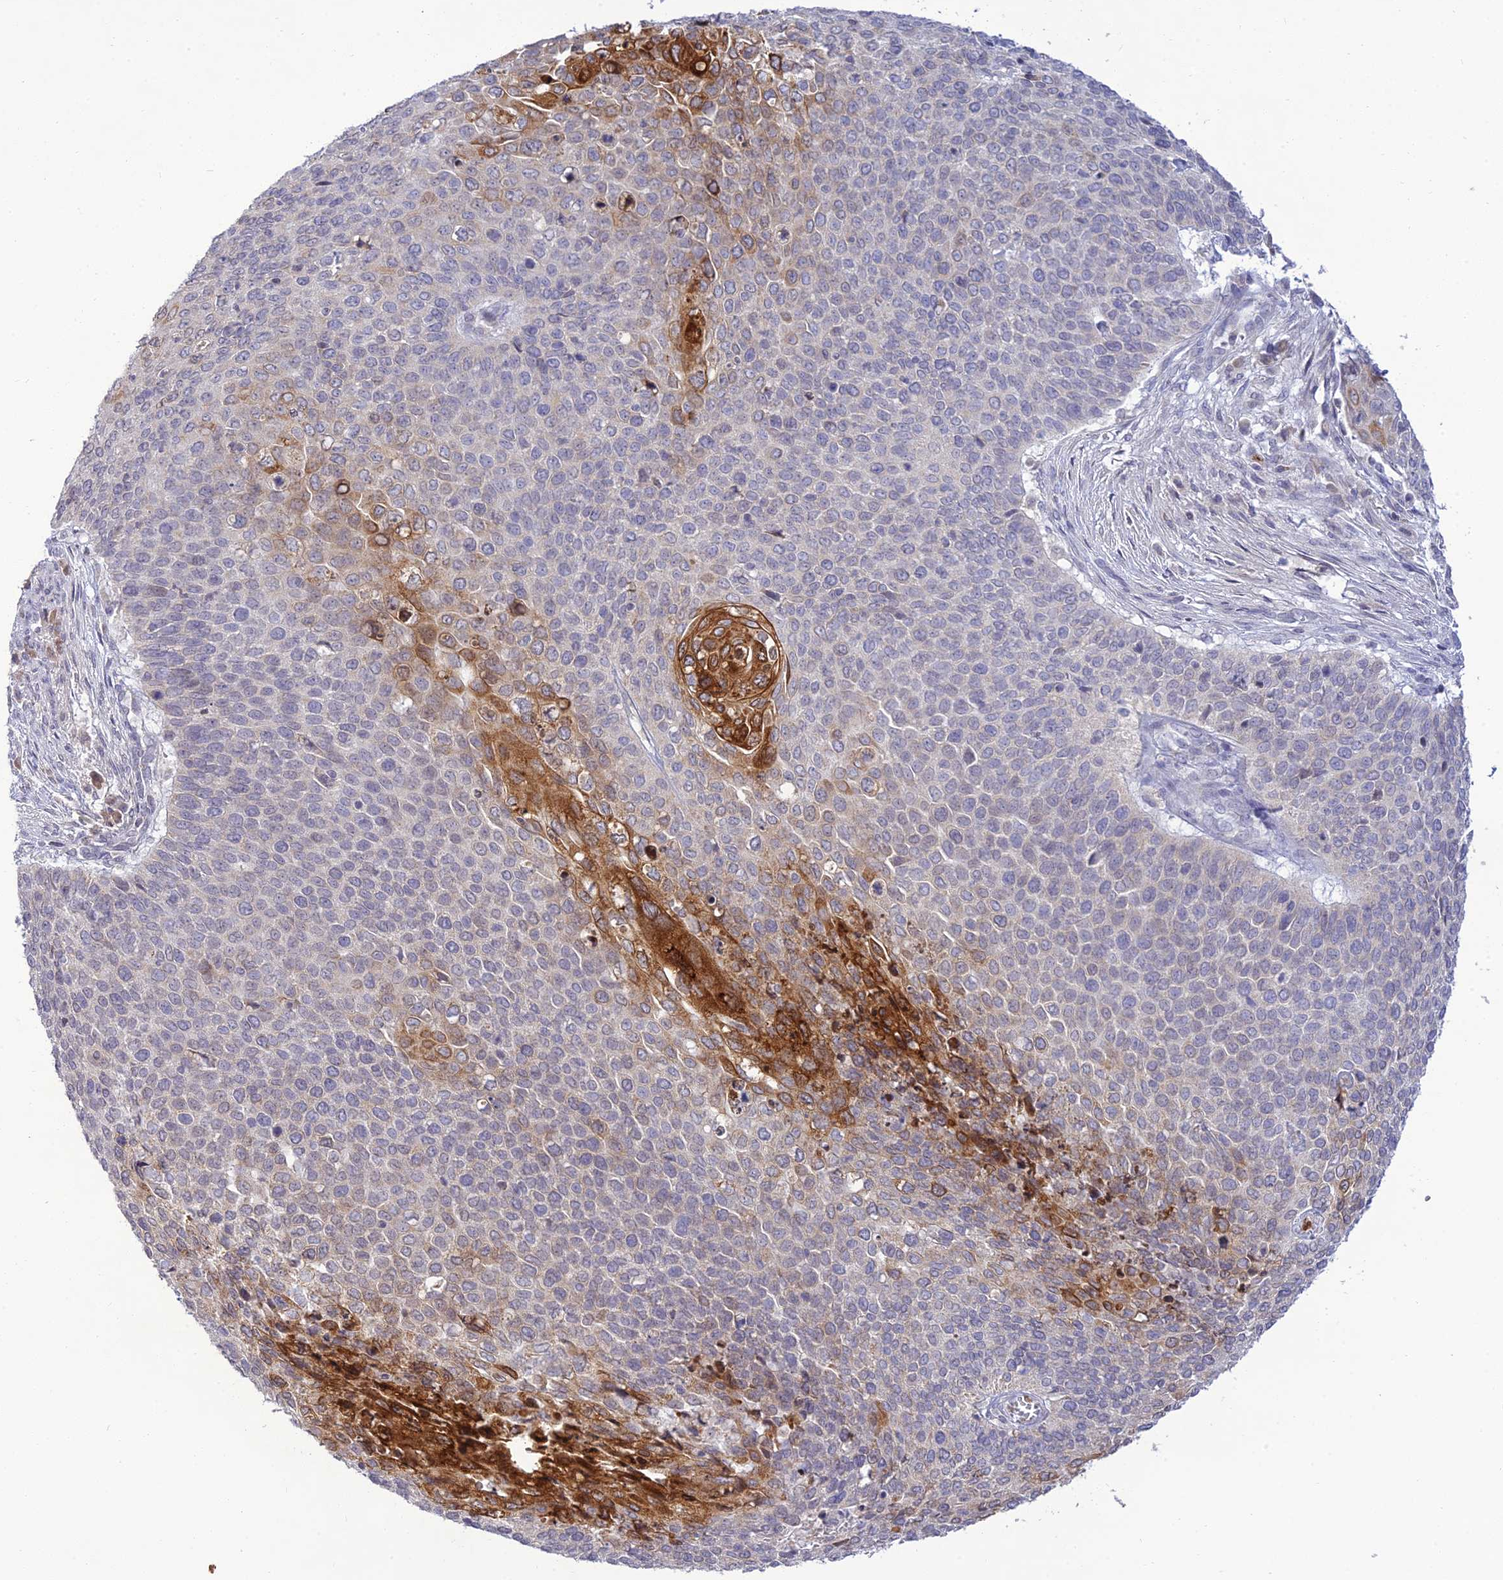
{"staining": {"intensity": "strong", "quantity": "<25%", "location": "cytoplasmic/membranous"}, "tissue": "cervical cancer", "cell_type": "Tumor cells", "image_type": "cancer", "snomed": [{"axis": "morphology", "description": "Squamous cell carcinoma, NOS"}, {"axis": "topography", "description": "Cervix"}], "caption": "Cervical squamous cell carcinoma stained for a protein demonstrates strong cytoplasmic/membranous positivity in tumor cells.", "gene": "TMEM40", "patient": {"sex": "female", "age": 39}}